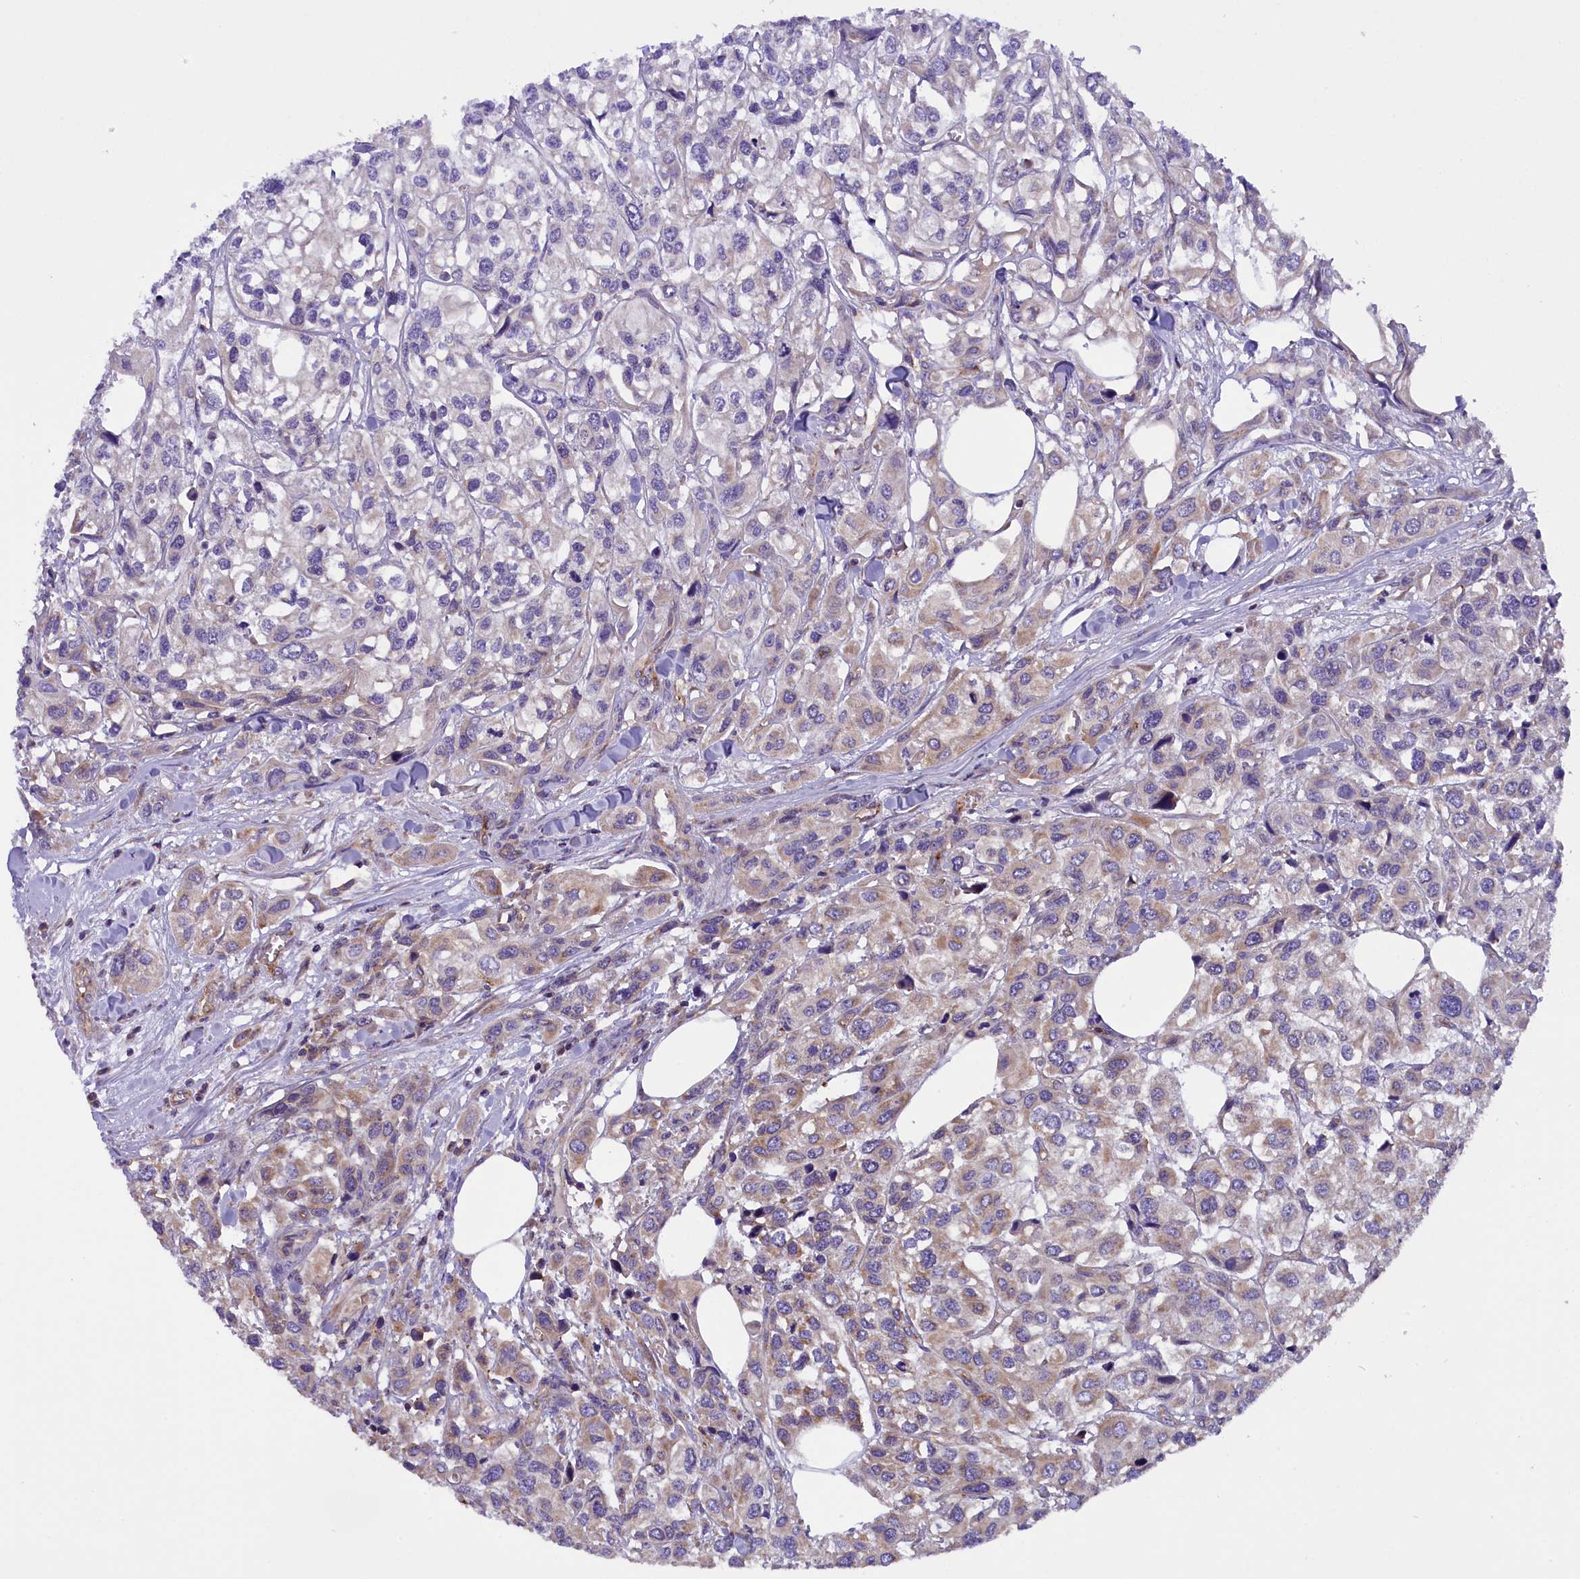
{"staining": {"intensity": "weak", "quantity": "25%-75%", "location": "cytoplasmic/membranous"}, "tissue": "urothelial cancer", "cell_type": "Tumor cells", "image_type": "cancer", "snomed": [{"axis": "morphology", "description": "Urothelial carcinoma, High grade"}, {"axis": "topography", "description": "Urinary bladder"}], "caption": "Protein staining by immunohistochemistry (IHC) displays weak cytoplasmic/membranous positivity in about 25%-75% of tumor cells in urothelial carcinoma (high-grade).", "gene": "DNAJB9", "patient": {"sex": "male", "age": 67}}